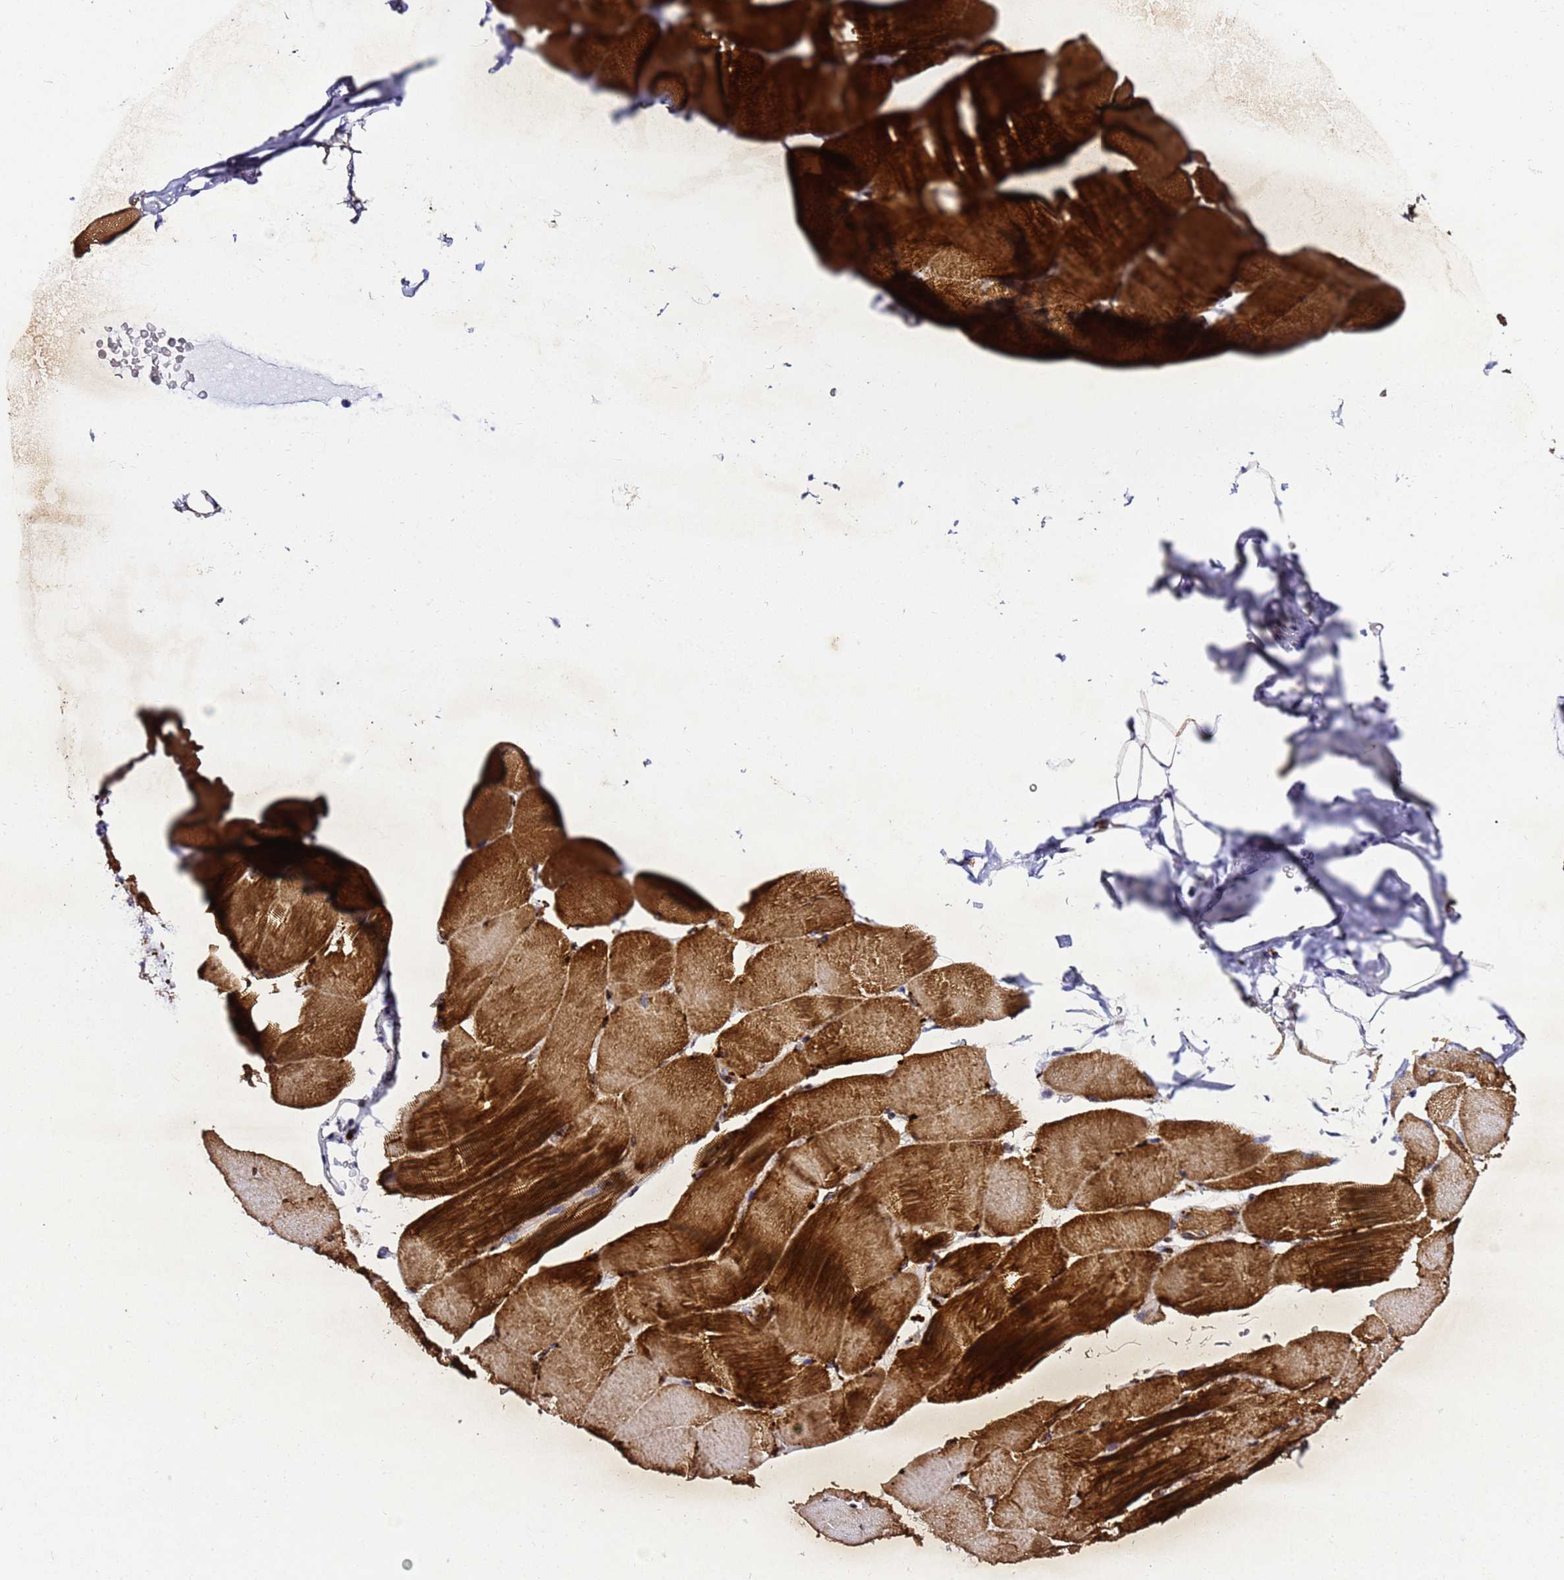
{"staining": {"intensity": "strong", "quantity": ">75%", "location": "cytoplasmic/membranous,nuclear"}, "tissue": "skeletal muscle", "cell_type": "Myocytes", "image_type": "normal", "snomed": [{"axis": "morphology", "description": "Normal tissue, NOS"}, {"axis": "topography", "description": "Skeletal muscle"}, {"axis": "topography", "description": "Parathyroid gland"}], "caption": "This photomicrograph shows IHC staining of benign human skeletal muscle, with high strong cytoplasmic/membranous,nuclear staining in about >75% of myocytes.", "gene": "ZNF417", "patient": {"sex": "female", "age": 37}}